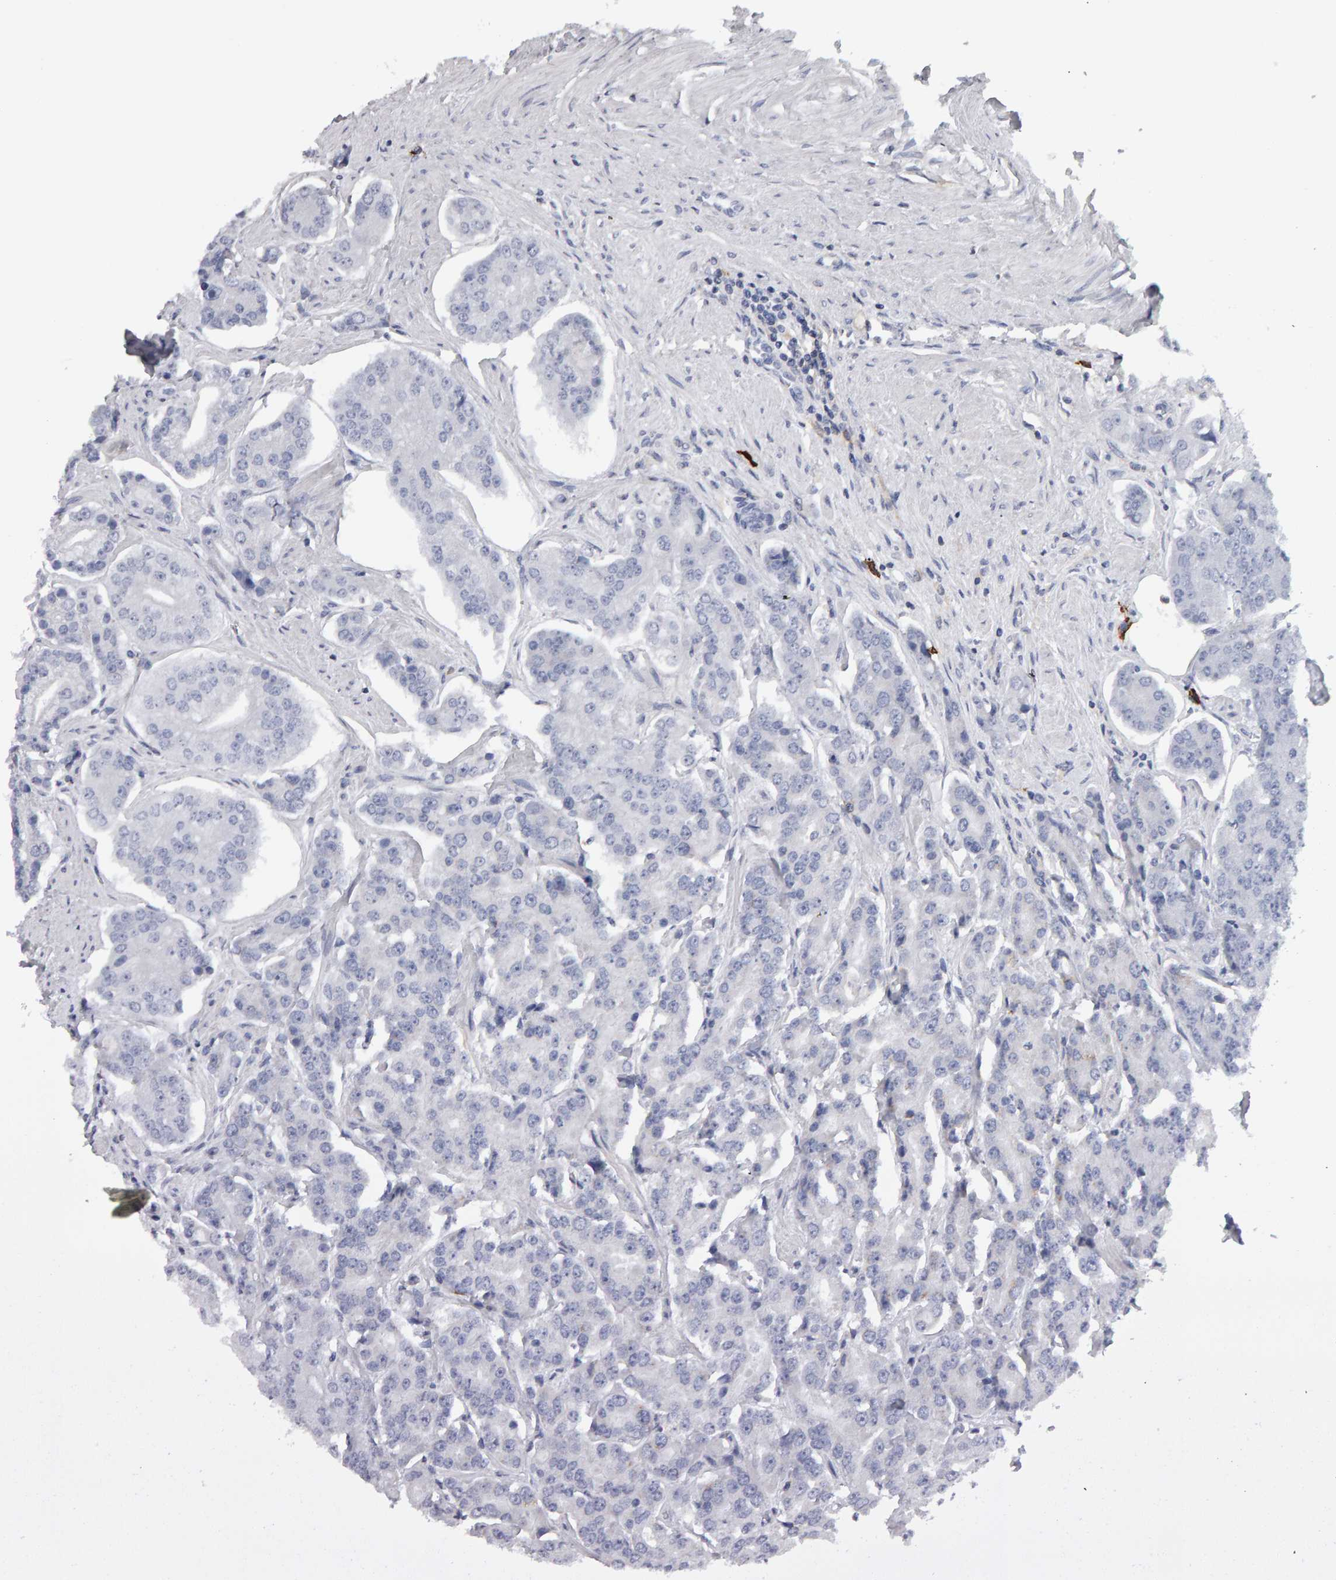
{"staining": {"intensity": "negative", "quantity": "none", "location": "none"}, "tissue": "prostate cancer", "cell_type": "Tumor cells", "image_type": "cancer", "snomed": [{"axis": "morphology", "description": "Adenocarcinoma, High grade"}, {"axis": "topography", "description": "Prostate"}], "caption": "Tumor cells show no significant expression in prostate cancer (adenocarcinoma (high-grade)).", "gene": "CD38", "patient": {"sex": "male", "age": 71}}